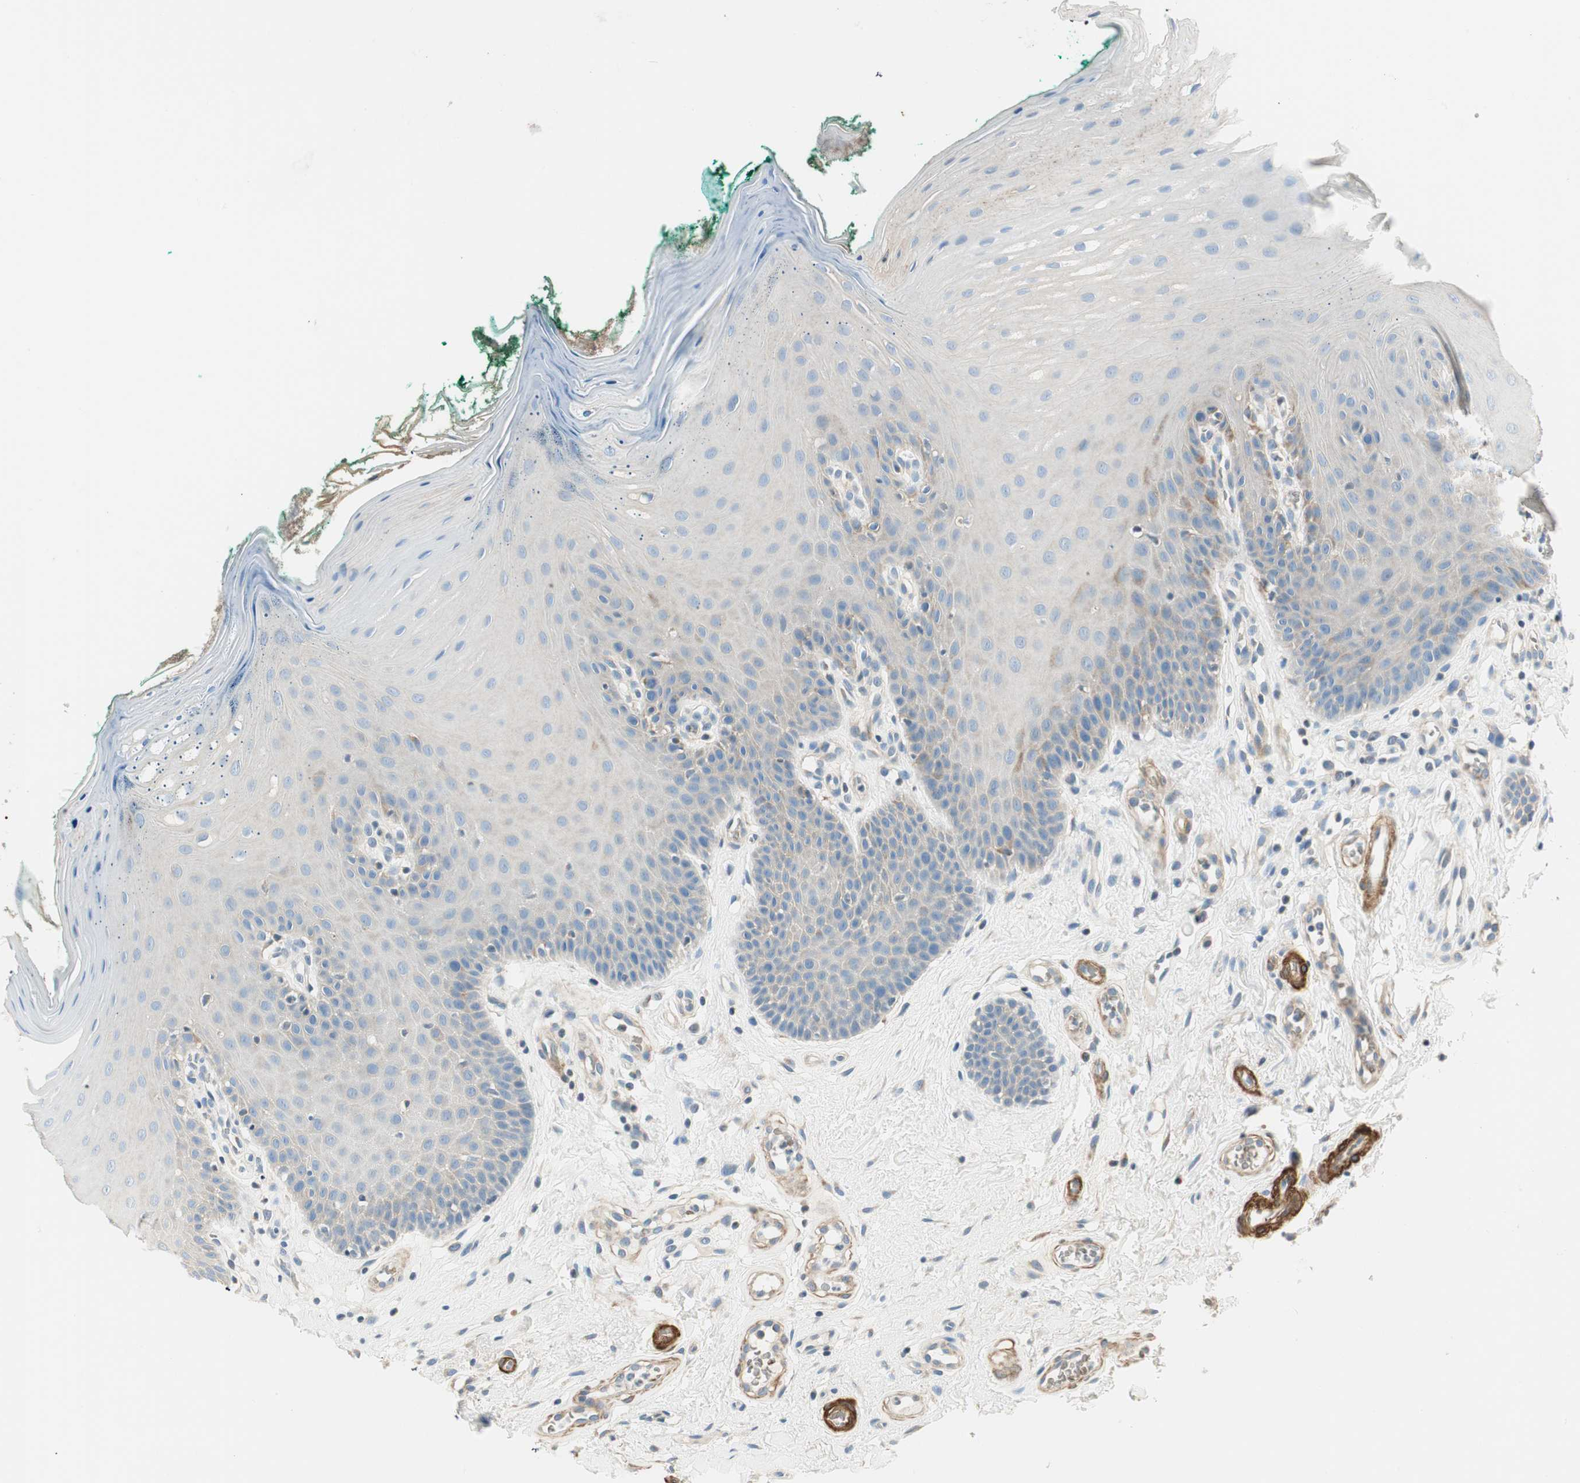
{"staining": {"intensity": "moderate", "quantity": "<25%", "location": "cytoplasmic/membranous"}, "tissue": "oral mucosa", "cell_type": "Squamous epithelial cells", "image_type": "normal", "snomed": [{"axis": "morphology", "description": "Normal tissue, NOS"}, {"axis": "topography", "description": "Skeletal muscle"}, {"axis": "topography", "description": "Oral tissue"}], "caption": "The image shows a brown stain indicating the presence of a protein in the cytoplasmic/membranous of squamous epithelial cells in oral mucosa.", "gene": "RORB", "patient": {"sex": "male", "age": 58}}